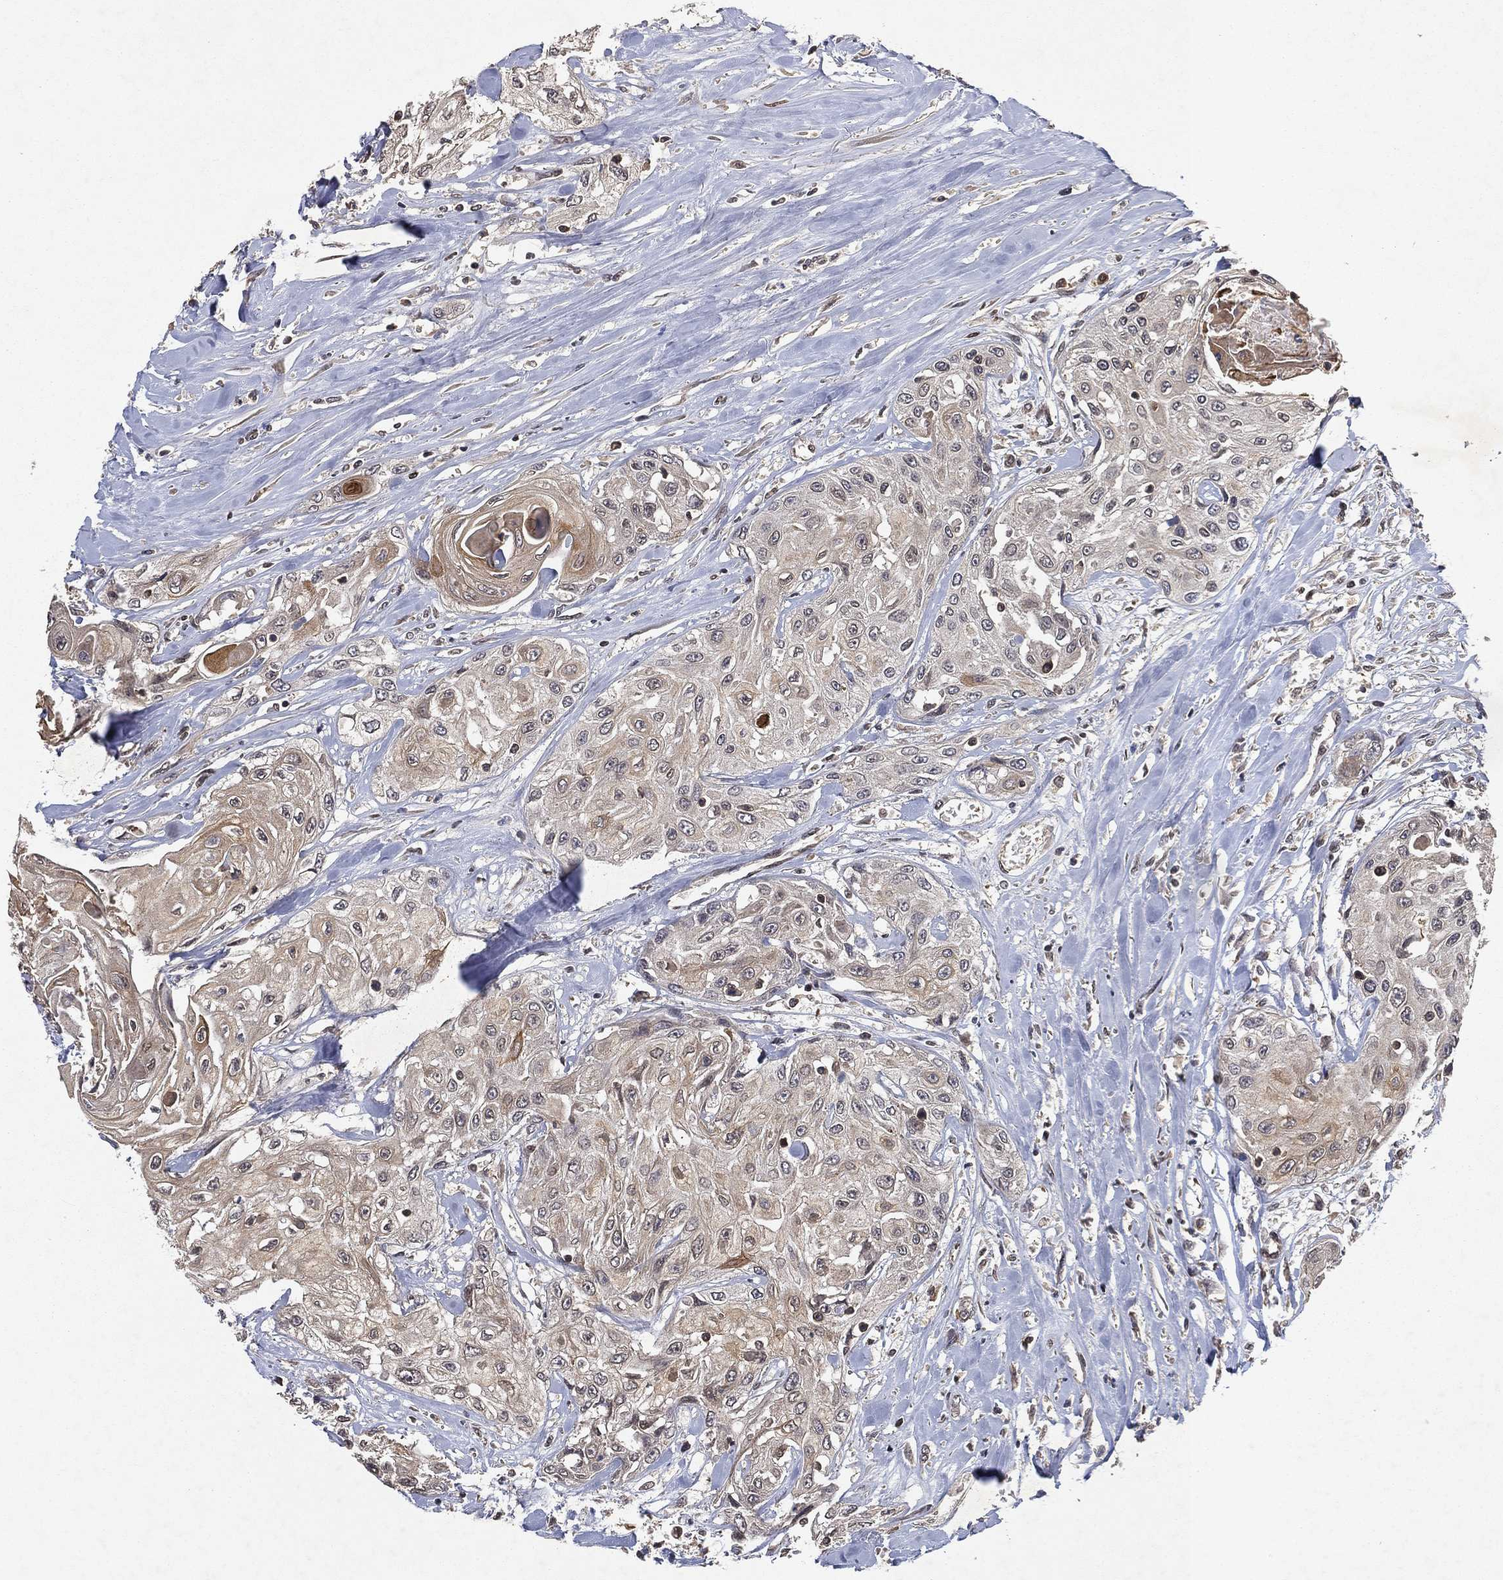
{"staining": {"intensity": "weak", "quantity": "<25%", "location": "cytoplasmic/membranous"}, "tissue": "head and neck cancer", "cell_type": "Tumor cells", "image_type": "cancer", "snomed": [{"axis": "morphology", "description": "Normal tissue, NOS"}, {"axis": "morphology", "description": "Squamous cell carcinoma, NOS"}, {"axis": "topography", "description": "Oral tissue"}, {"axis": "topography", "description": "Peripheral nerve tissue"}, {"axis": "topography", "description": "Head-Neck"}], "caption": "Head and neck cancer (squamous cell carcinoma) stained for a protein using immunohistochemistry (IHC) reveals no expression tumor cells.", "gene": "UBA5", "patient": {"sex": "female", "age": 59}}